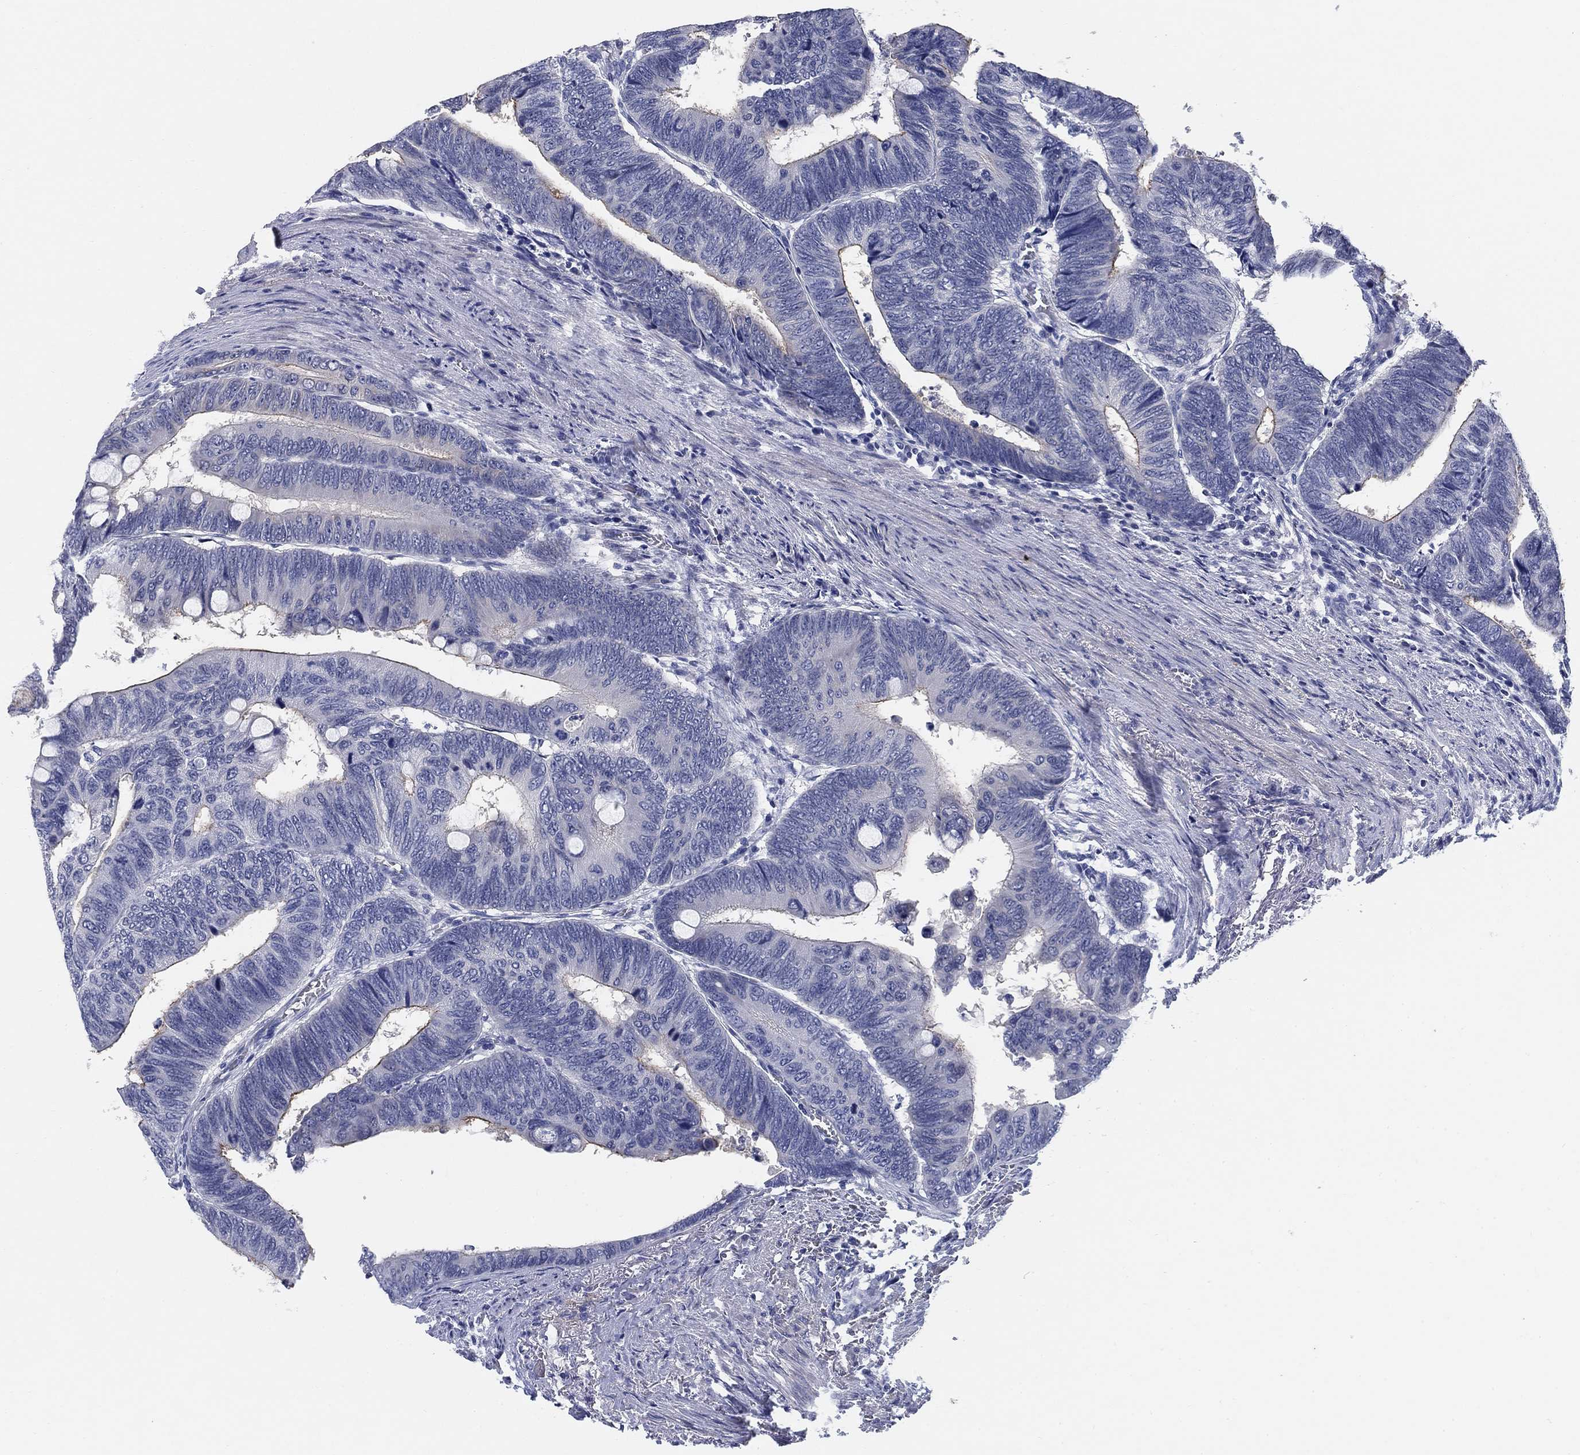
{"staining": {"intensity": "moderate", "quantity": "<25%", "location": "cytoplasmic/membranous"}, "tissue": "colorectal cancer", "cell_type": "Tumor cells", "image_type": "cancer", "snomed": [{"axis": "morphology", "description": "Normal tissue, NOS"}, {"axis": "morphology", "description": "Adenocarcinoma, NOS"}, {"axis": "topography", "description": "Rectum"}, {"axis": "topography", "description": "Peripheral nerve tissue"}], "caption": "Approximately <25% of tumor cells in colorectal cancer (adenocarcinoma) show moderate cytoplasmic/membranous protein staining as visualized by brown immunohistochemical staining.", "gene": "CLUL1", "patient": {"sex": "male", "age": 92}}